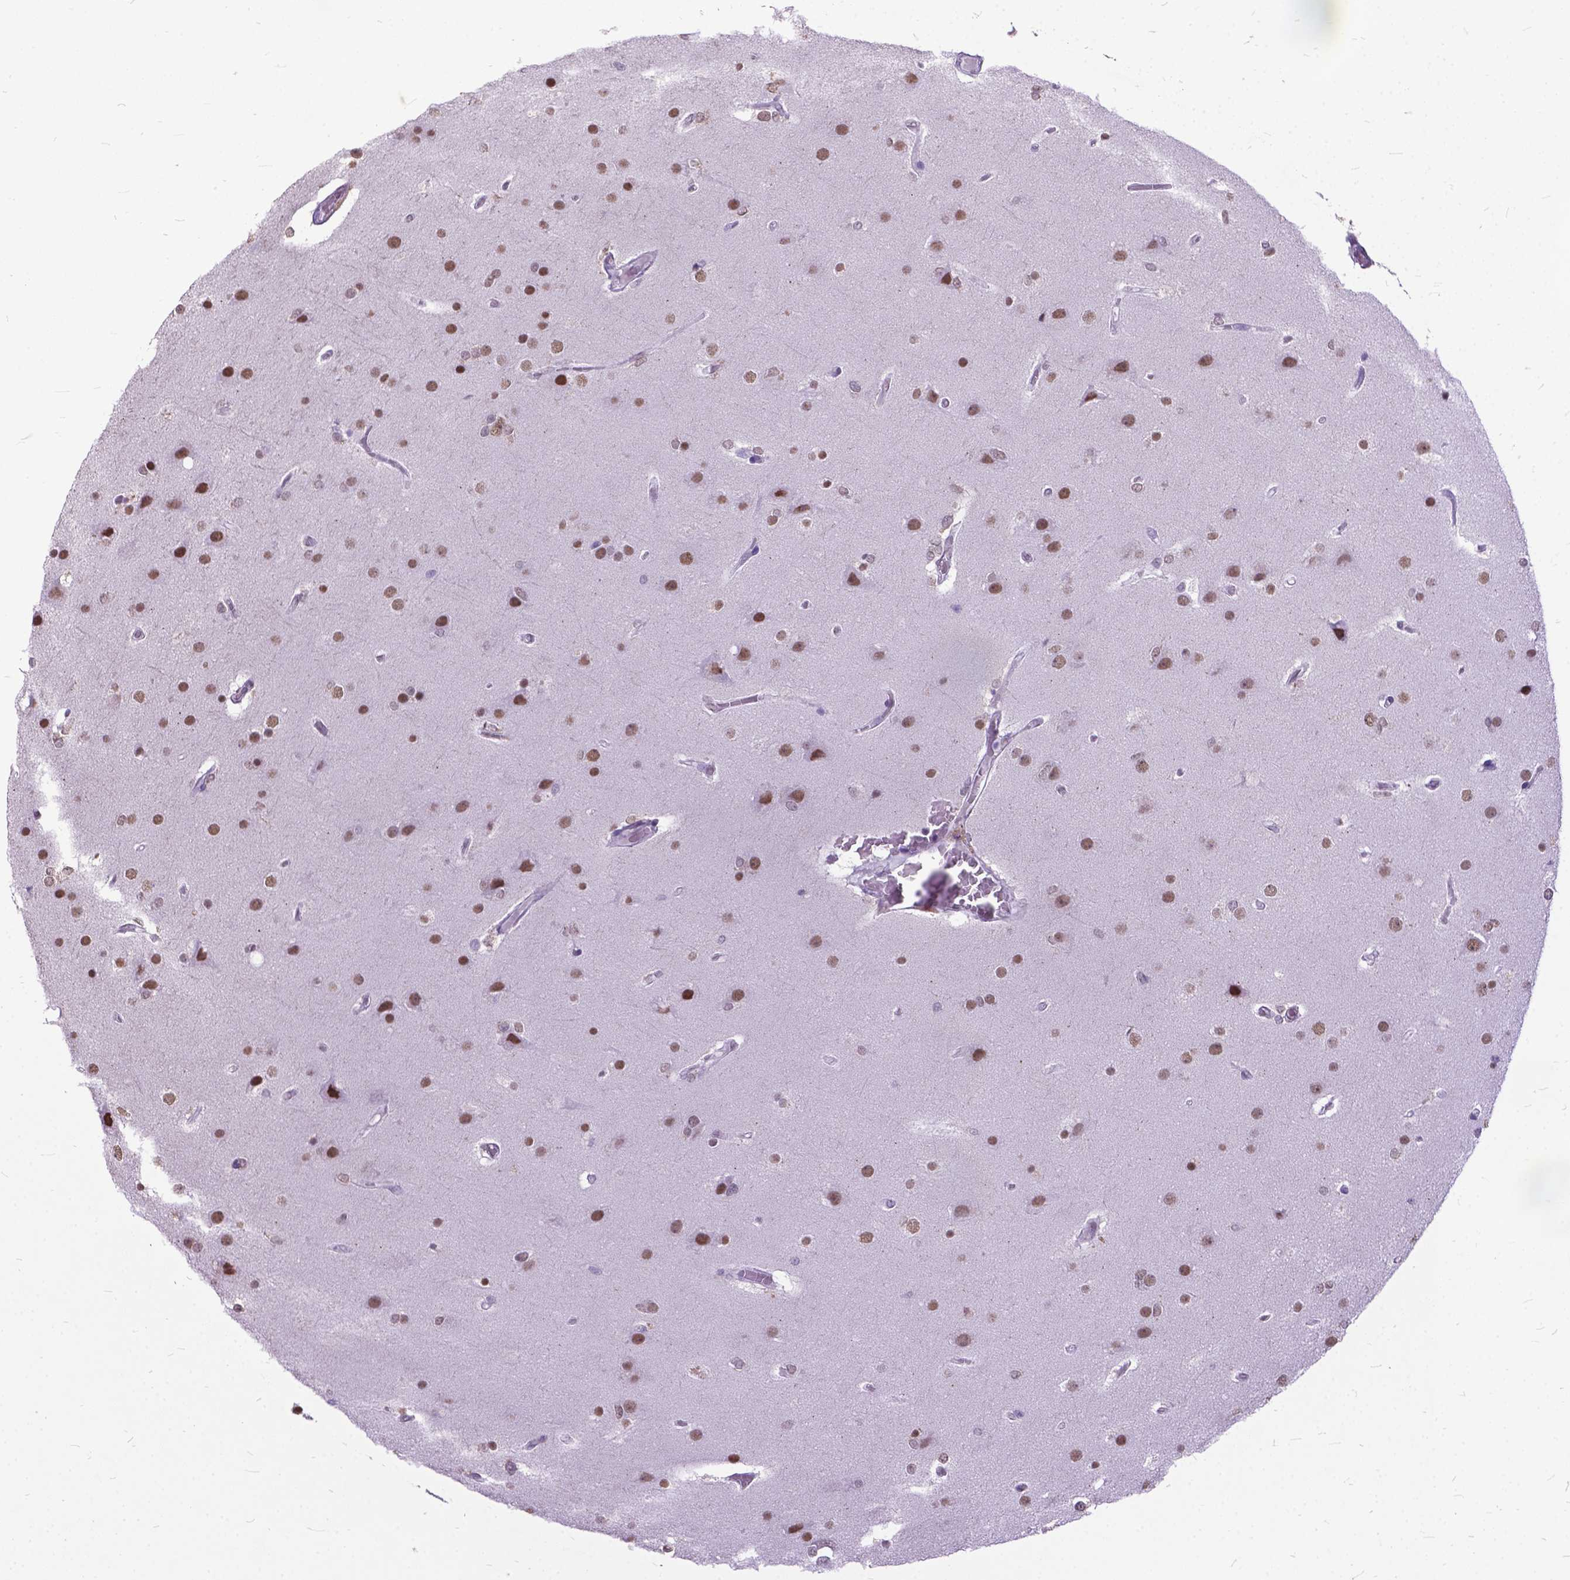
{"staining": {"intensity": "moderate", "quantity": ">75%", "location": "nuclear"}, "tissue": "glioma", "cell_type": "Tumor cells", "image_type": "cancer", "snomed": [{"axis": "morphology", "description": "Glioma, malignant, High grade"}, {"axis": "topography", "description": "Brain"}], "caption": "Protein expression analysis of glioma shows moderate nuclear positivity in approximately >75% of tumor cells. (DAB IHC with brightfield microscopy, high magnification).", "gene": "MARCHF10", "patient": {"sex": "female", "age": 61}}